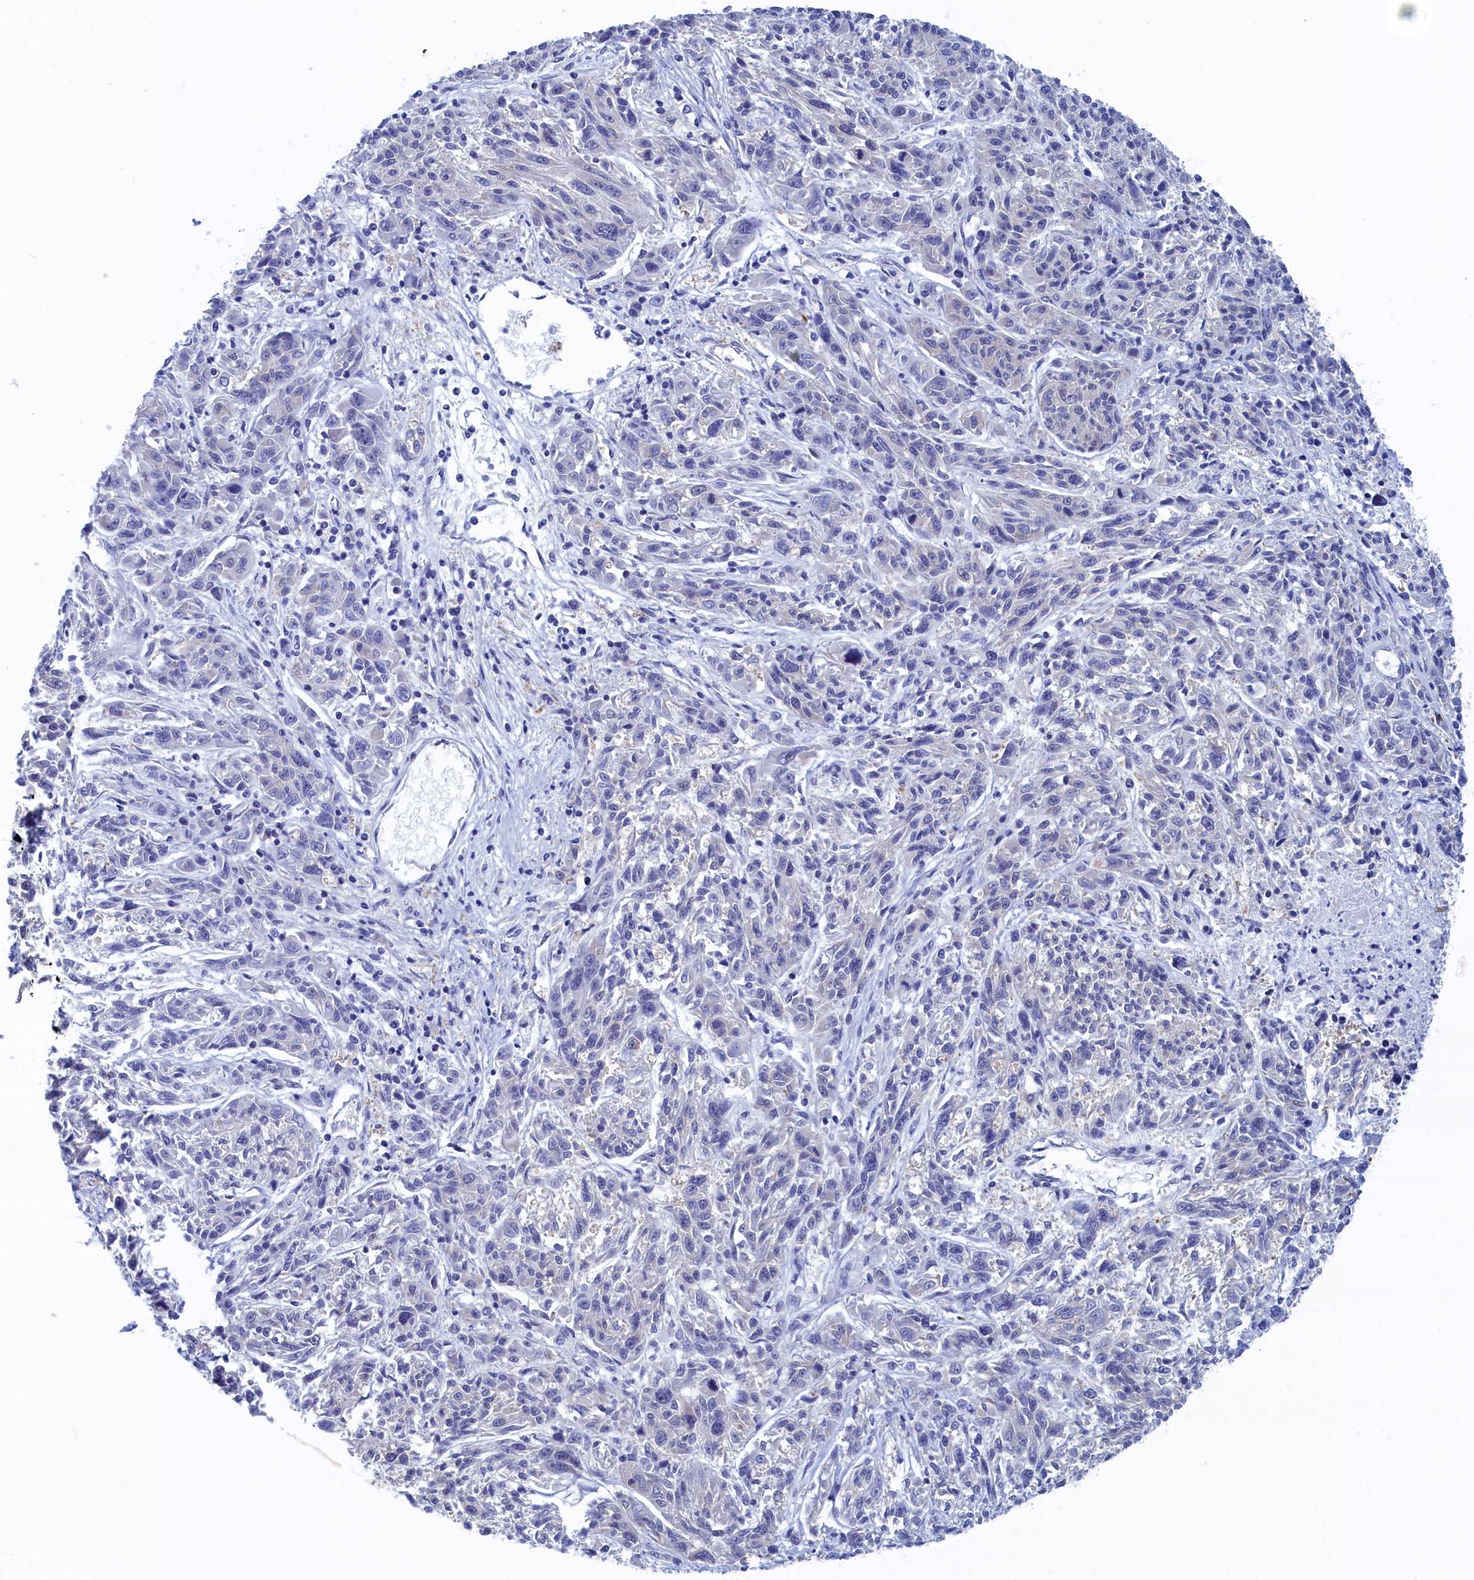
{"staining": {"intensity": "negative", "quantity": "none", "location": "none"}, "tissue": "melanoma", "cell_type": "Tumor cells", "image_type": "cancer", "snomed": [{"axis": "morphology", "description": "Malignant melanoma, NOS"}, {"axis": "topography", "description": "Skin"}], "caption": "The immunohistochemistry histopathology image has no significant staining in tumor cells of melanoma tissue.", "gene": "PGP", "patient": {"sex": "male", "age": 53}}